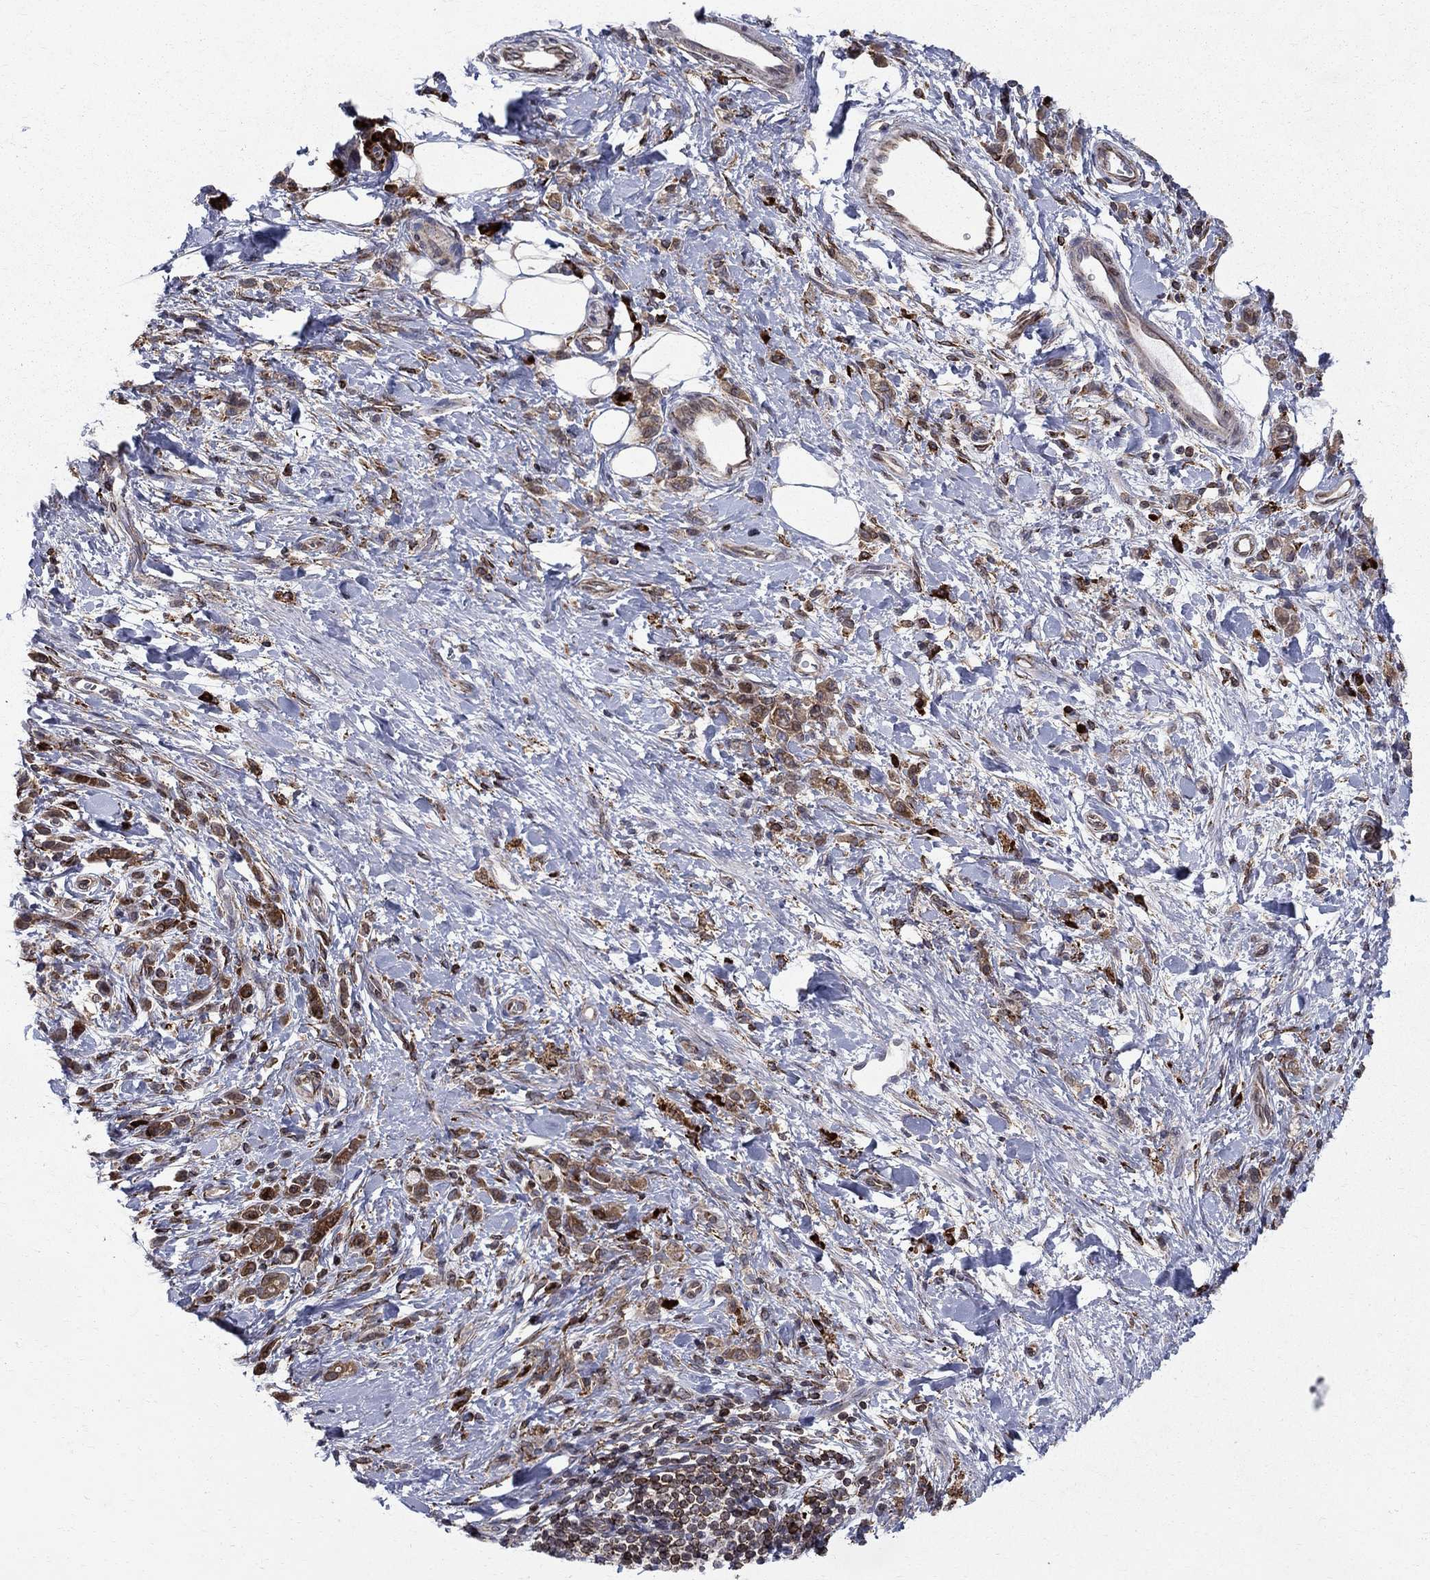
{"staining": {"intensity": "moderate", "quantity": "25%-75%", "location": "cytoplasmic/membranous"}, "tissue": "stomach cancer", "cell_type": "Tumor cells", "image_type": "cancer", "snomed": [{"axis": "morphology", "description": "Adenocarcinoma, NOS"}, {"axis": "topography", "description": "Stomach"}], "caption": "IHC histopathology image of stomach adenocarcinoma stained for a protein (brown), which demonstrates medium levels of moderate cytoplasmic/membranous expression in about 25%-75% of tumor cells.", "gene": "CAB39L", "patient": {"sex": "male", "age": 77}}